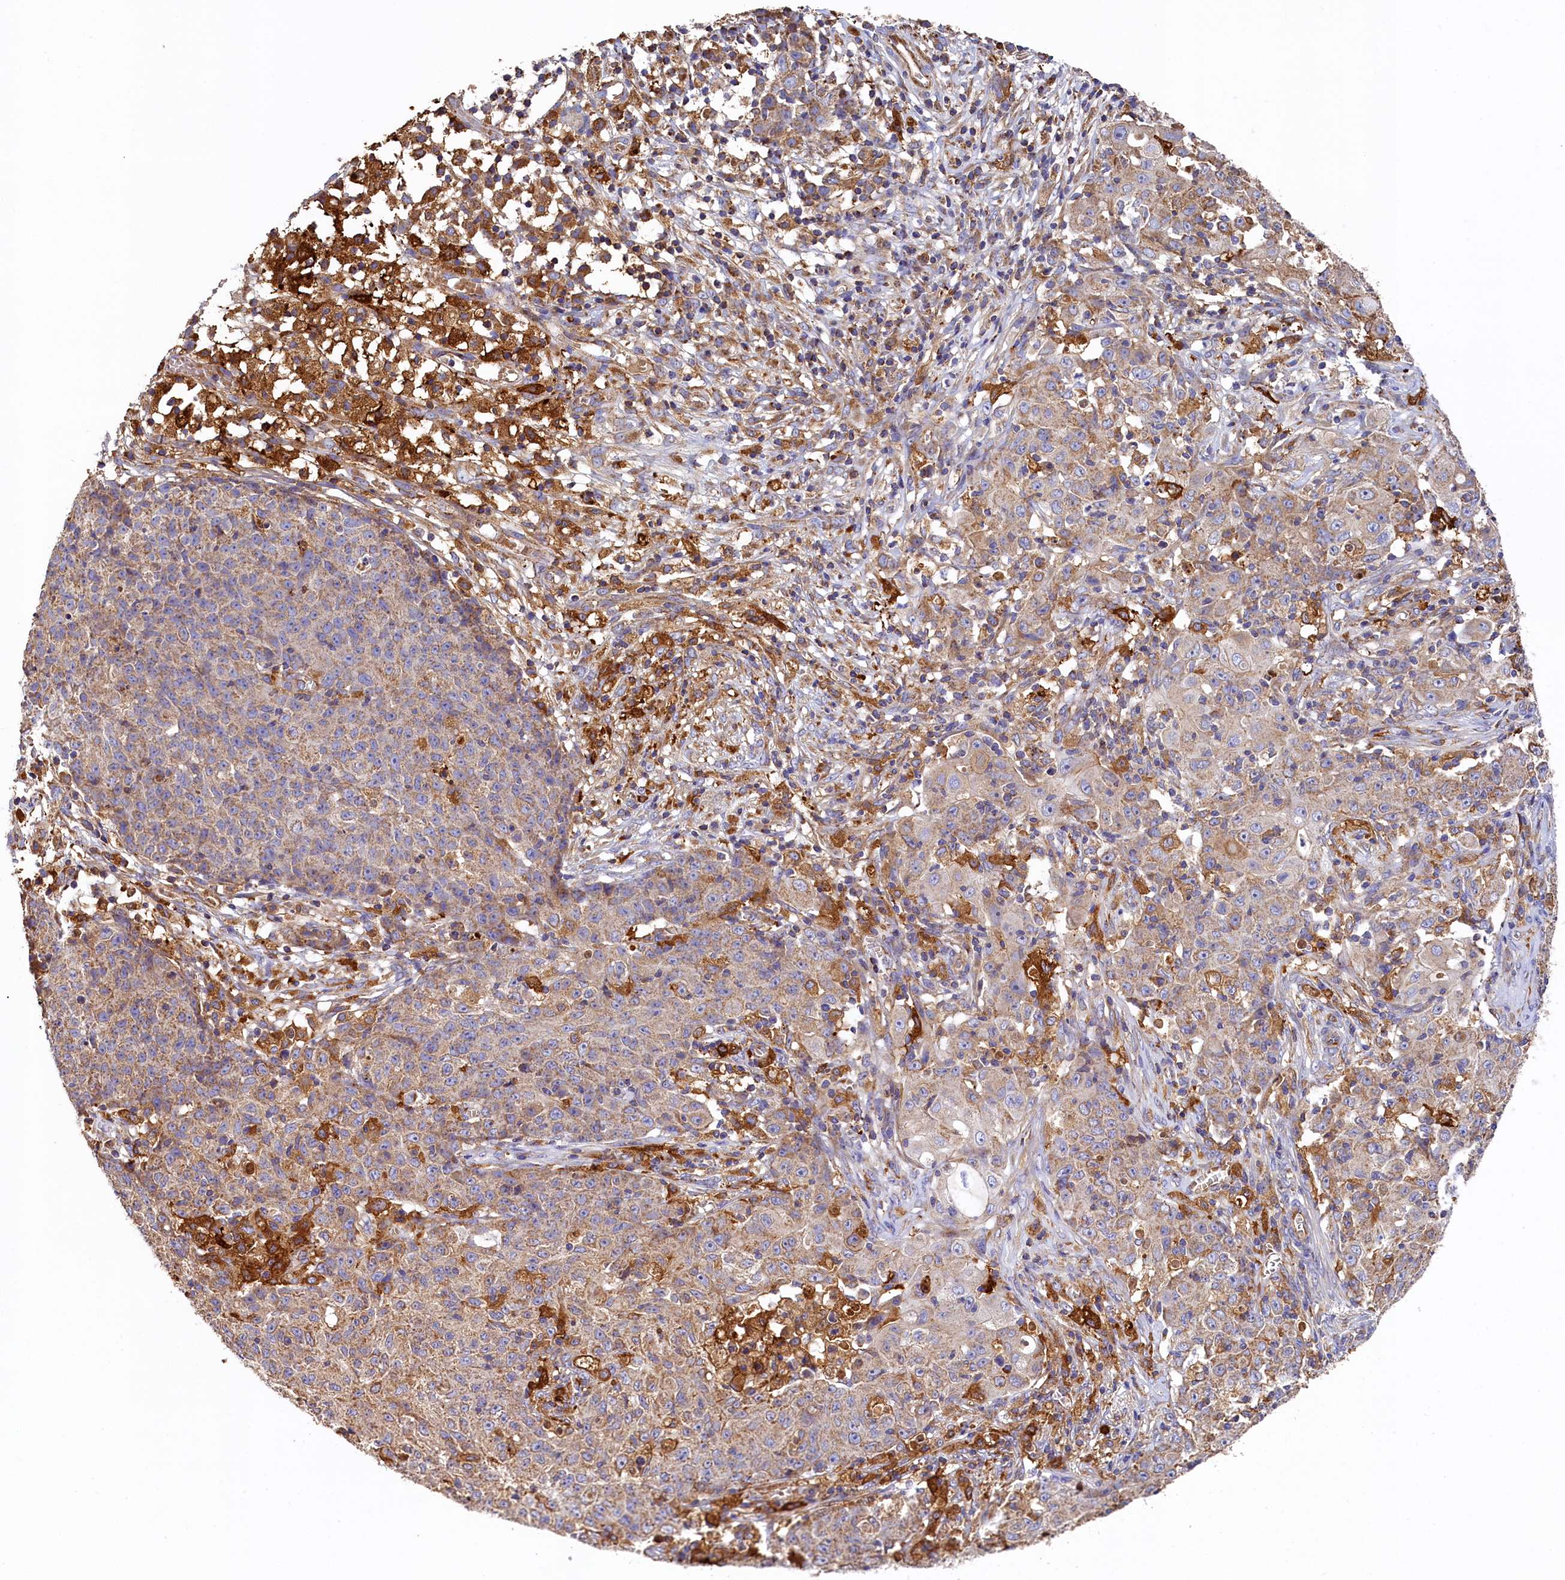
{"staining": {"intensity": "weak", "quantity": ">75%", "location": "cytoplasmic/membranous"}, "tissue": "ovarian cancer", "cell_type": "Tumor cells", "image_type": "cancer", "snomed": [{"axis": "morphology", "description": "Carcinoma, endometroid"}, {"axis": "topography", "description": "Ovary"}], "caption": "Tumor cells reveal low levels of weak cytoplasmic/membranous expression in about >75% of cells in endometroid carcinoma (ovarian).", "gene": "SEC31B", "patient": {"sex": "female", "age": 42}}